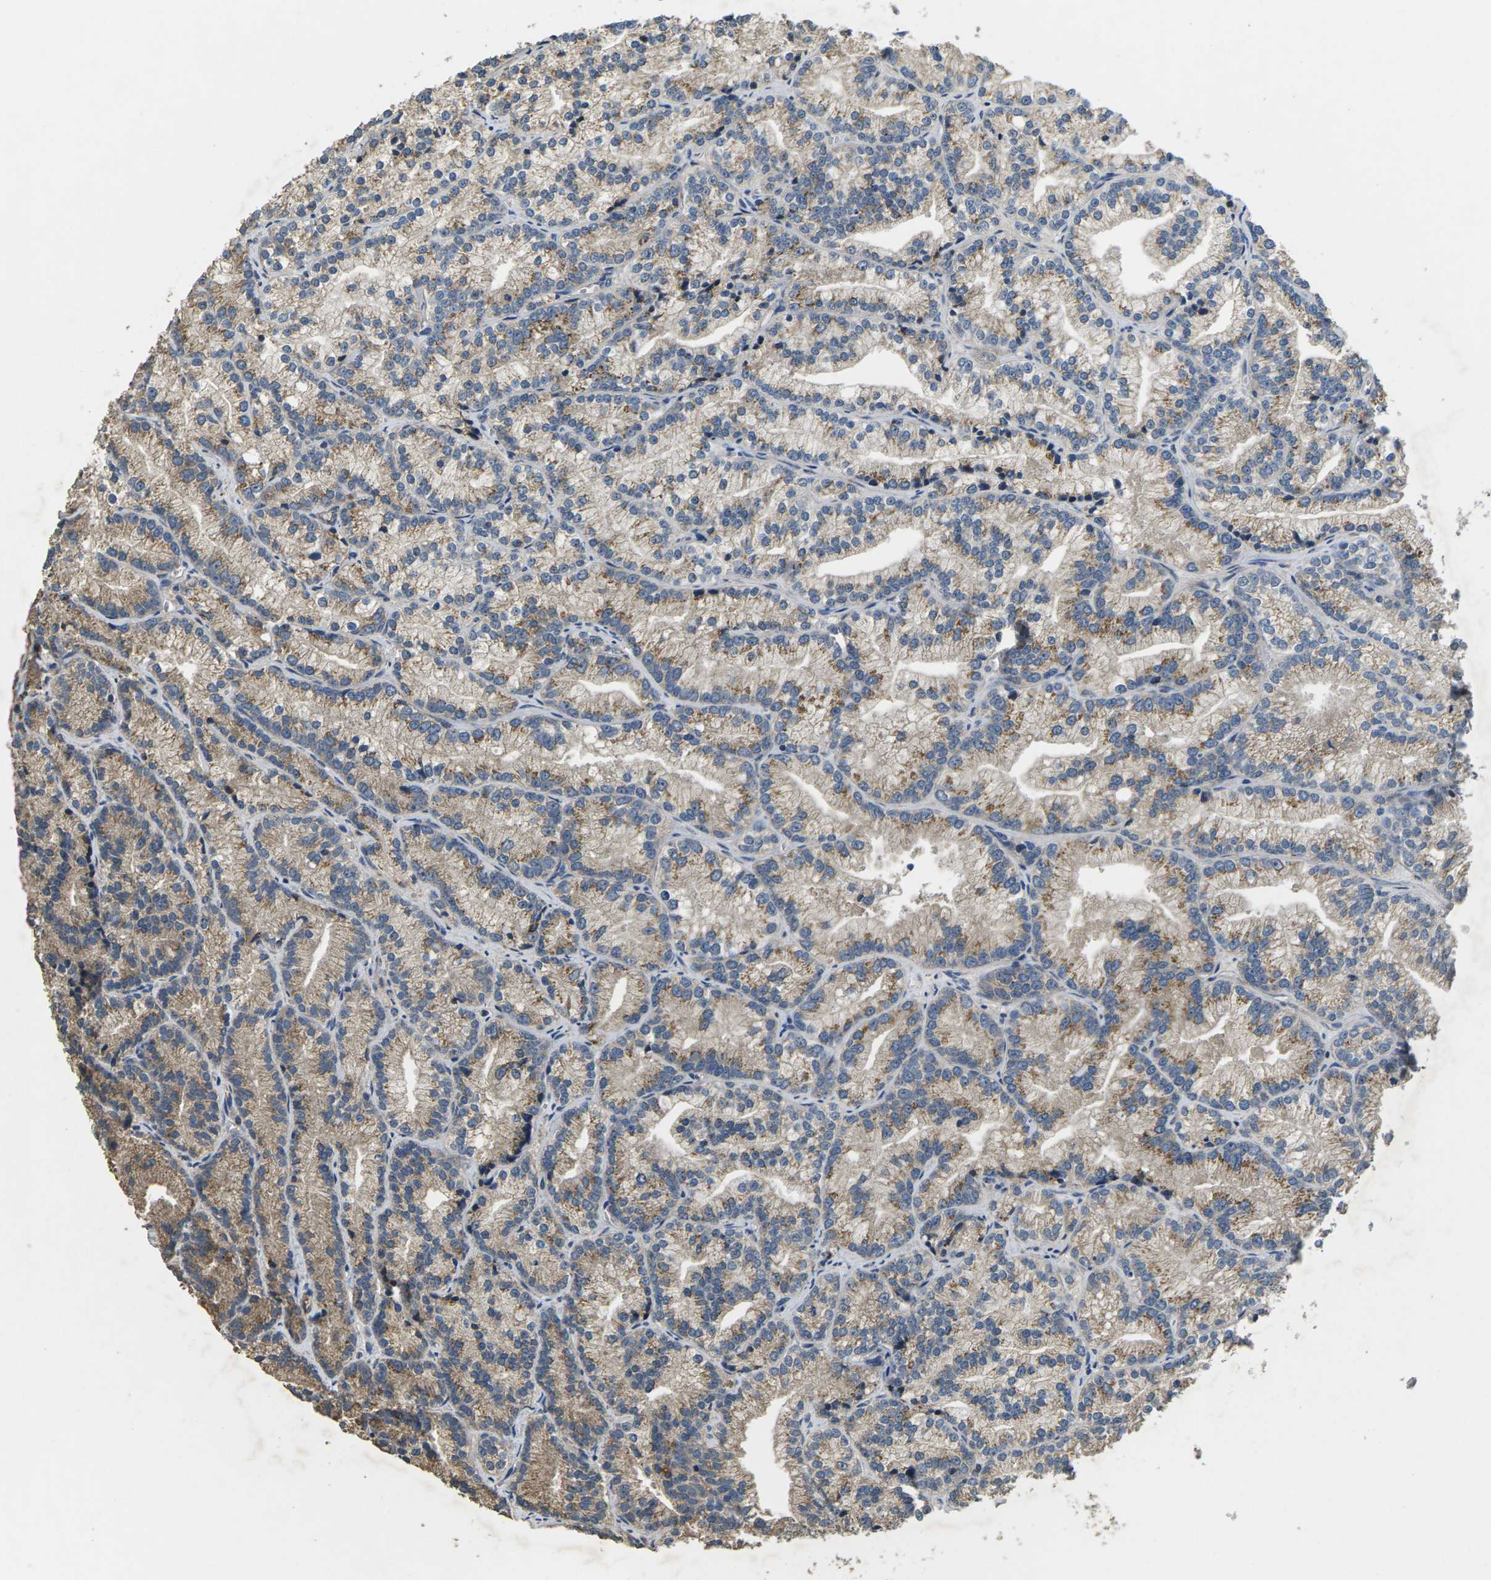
{"staining": {"intensity": "weak", "quantity": "<25%", "location": "cytoplasmic/membranous"}, "tissue": "prostate cancer", "cell_type": "Tumor cells", "image_type": "cancer", "snomed": [{"axis": "morphology", "description": "Adenocarcinoma, Low grade"}, {"axis": "topography", "description": "Prostate"}], "caption": "This image is of prostate cancer stained with IHC to label a protein in brown with the nuclei are counter-stained blue. There is no expression in tumor cells.", "gene": "B4GAT1", "patient": {"sex": "male", "age": 89}}